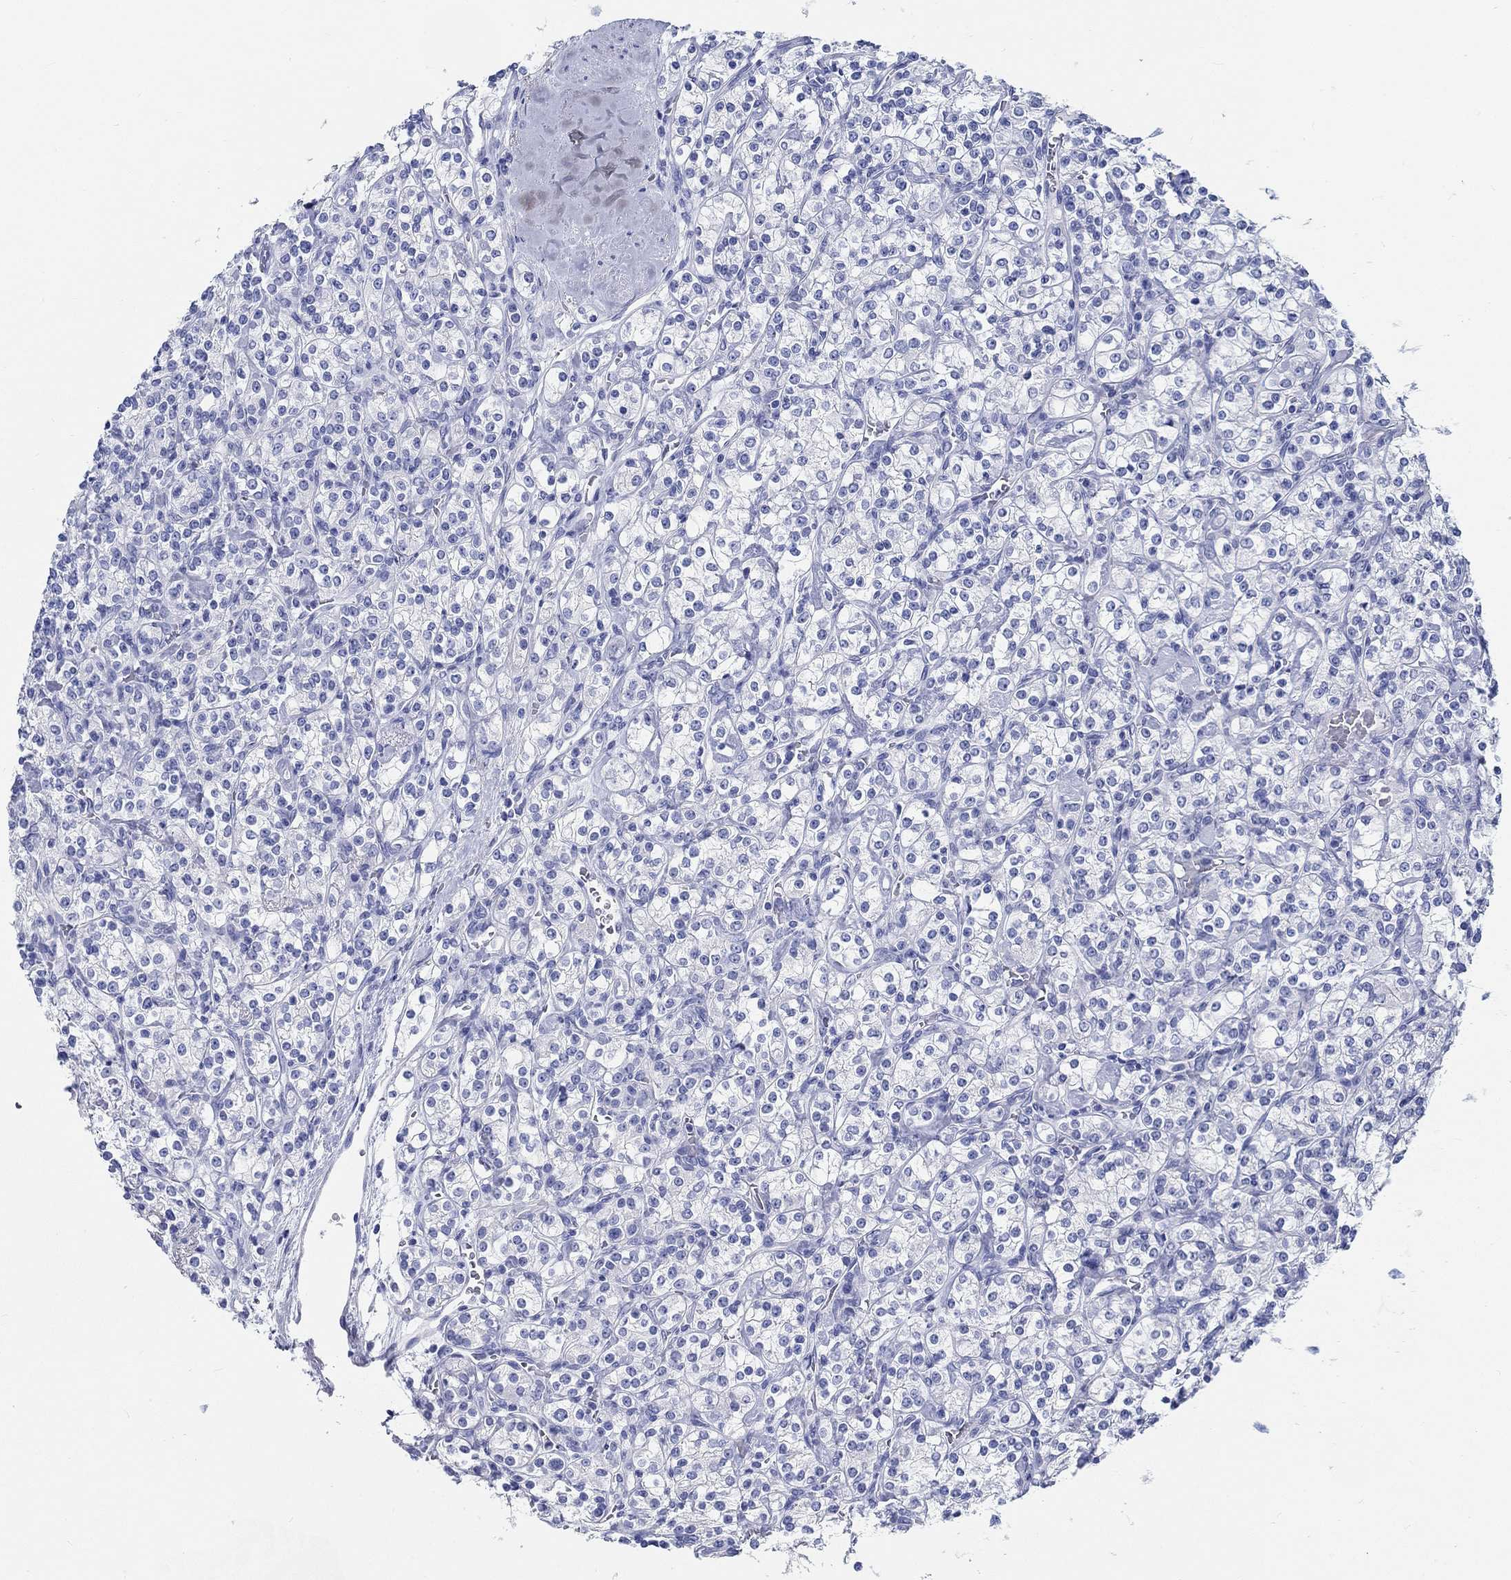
{"staining": {"intensity": "negative", "quantity": "none", "location": "none"}, "tissue": "renal cancer", "cell_type": "Tumor cells", "image_type": "cancer", "snomed": [{"axis": "morphology", "description": "Adenocarcinoma, NOS"}, {"axis": "topography", "description": "Kidney"}], "caption": "Protein analysis of renal adenocarcinoma shows no significant staining in tumor cells.", "gene": "RD3L", "patient": {"sex": "male", "age": 77}}